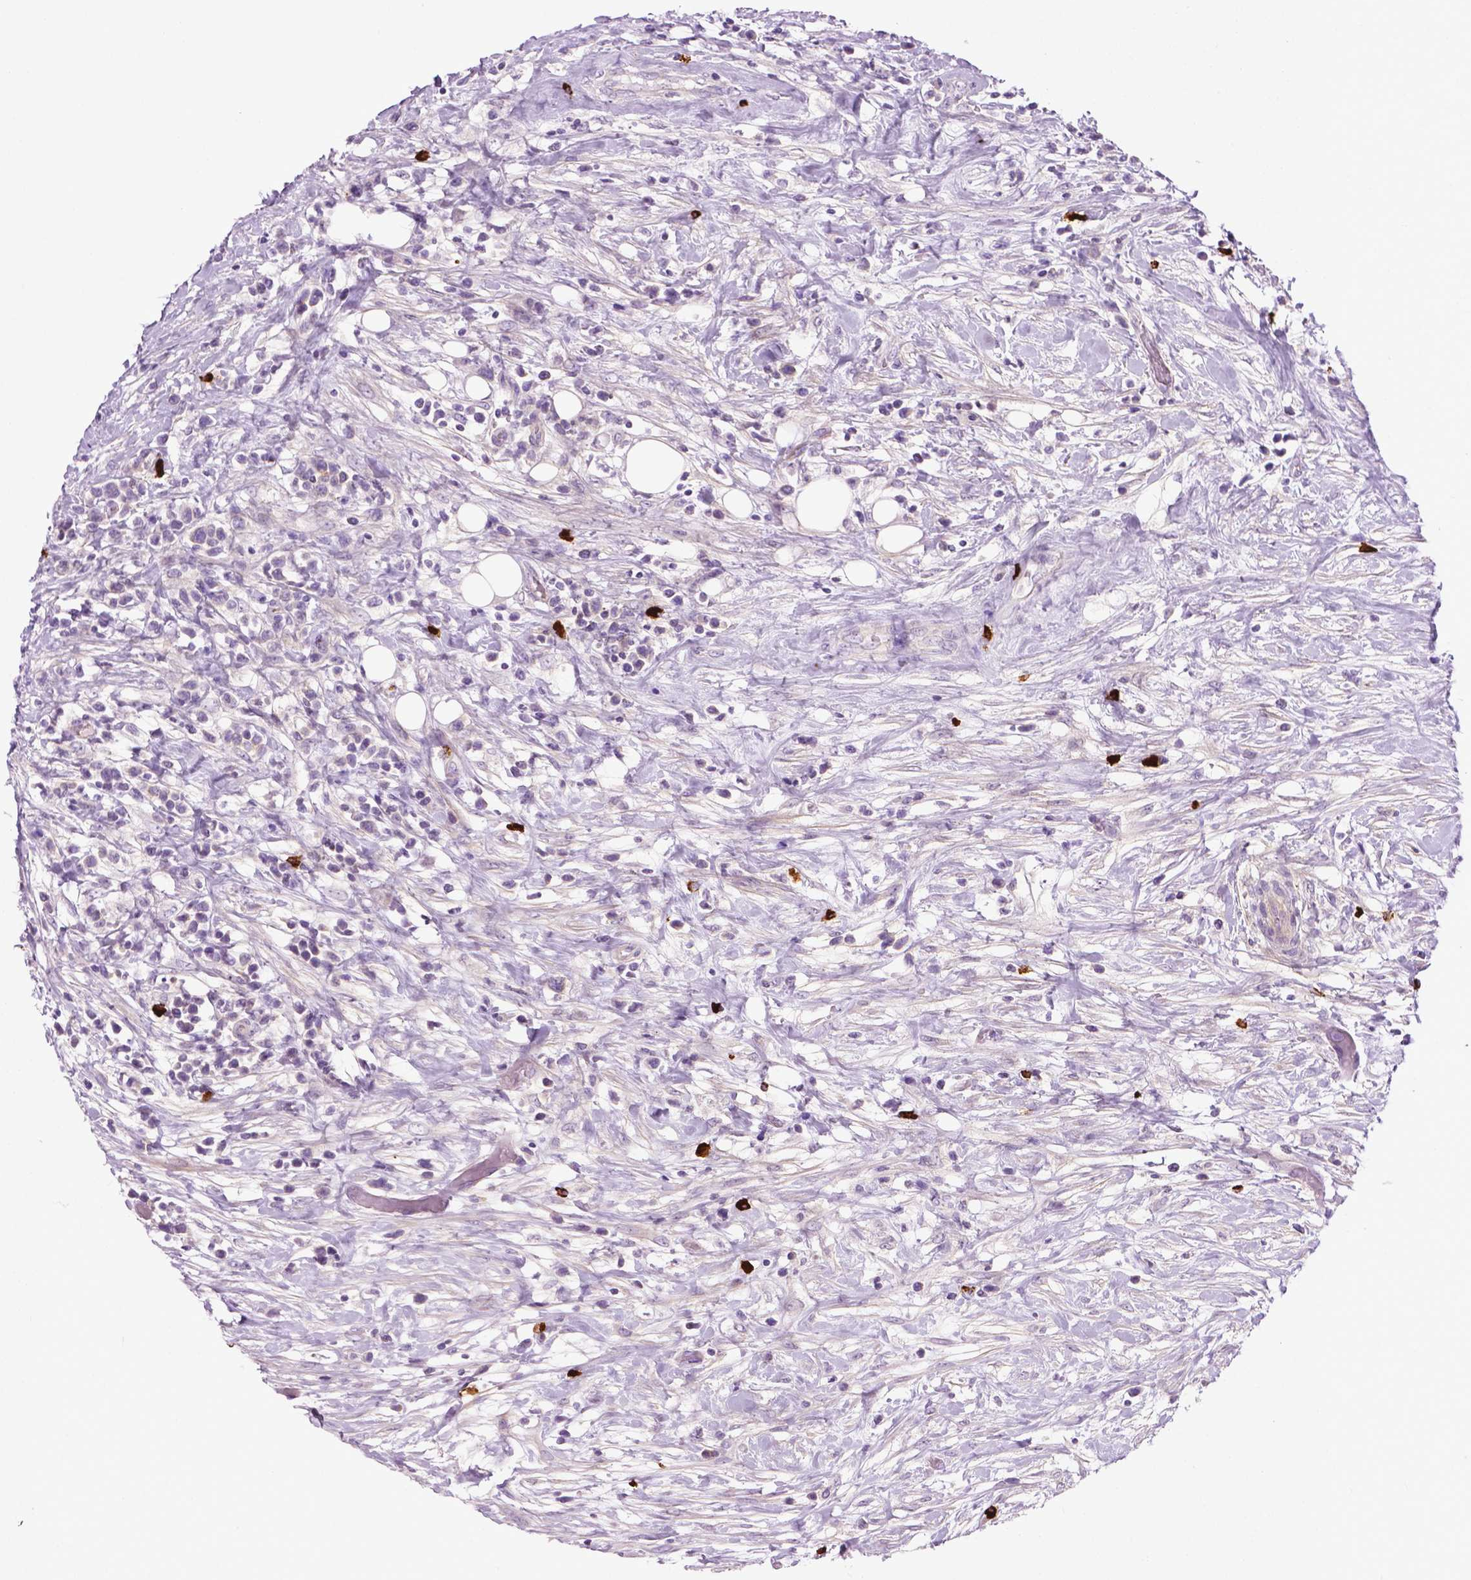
{"staining": {"intensity": "negative", "quantity": "none", "location": "none"}, "tissue": "lymphoma", "cell_type": "Tumor cells", "image_type": "cancer", "snomed": [{"axis": "morphology", "description": "Malignant lymphoma, non-Hodgkin's type, High grade"}, {"axis": "topography", "description": "Soft tissue"}], "caption": "Histopathology image shows no protein positivity in tumor cells of lymphoma tissue. Brightfield microscopy of immunohistochemistry (IHC) stained with DAB (brown) and hematoxylin (blue), captured at high magnification.", "gene": "SPECC1L", "patient": {"sex": "female", "age": 56}}